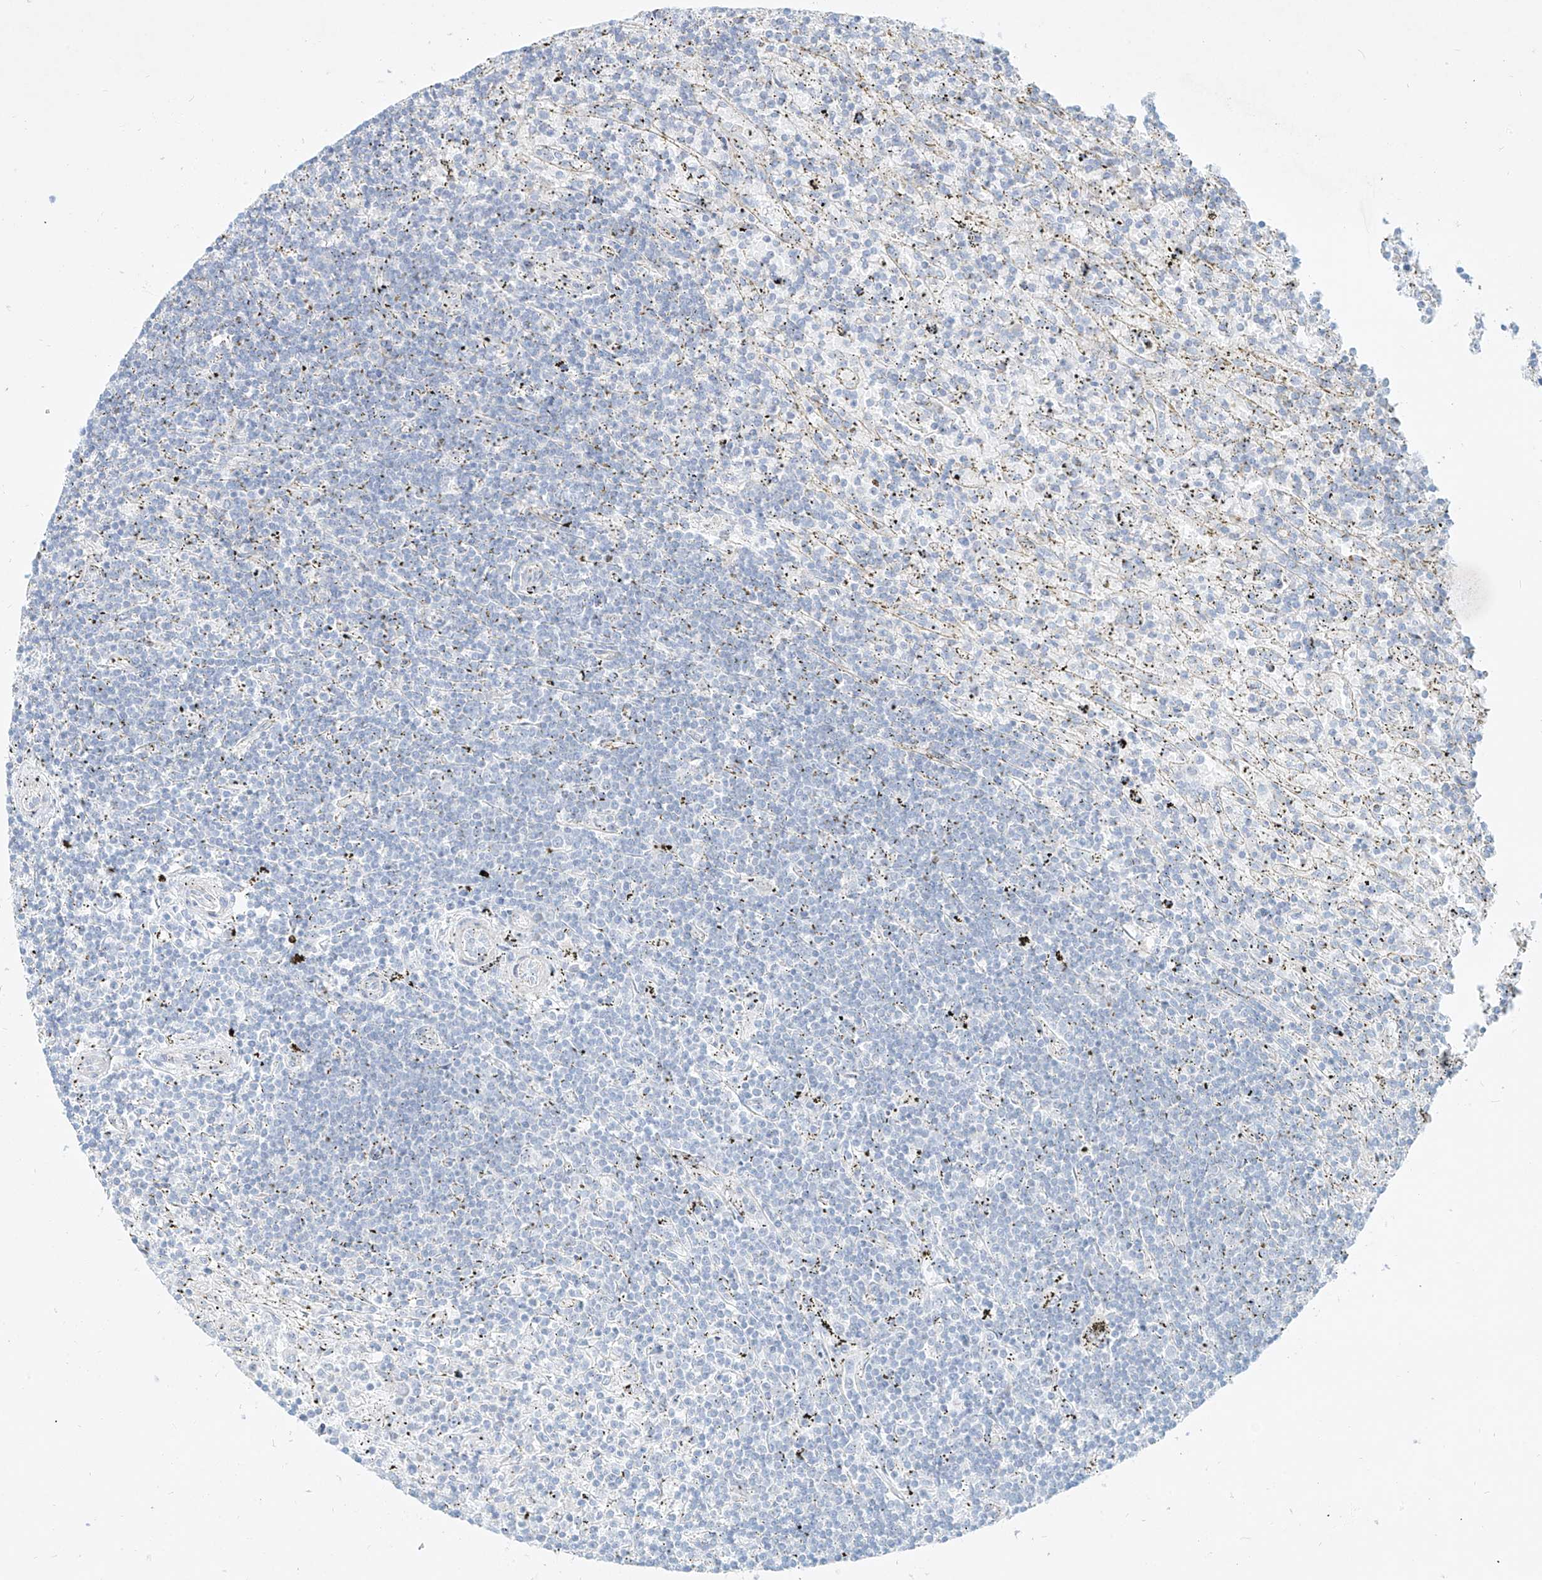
{"staining": {"intensity": "negative", "quantity": "none", "location": "none"}, "tissue": "lymphoma", "cell_type": "Tumor cells", "image_type": "cancer", "snomed": [{"axis": "morphology", "description": "Malignant lymphoma, non-Hodgkin's type, Low grade"}, {"axis": "topography", "description": "Spleen"}], "caption": "High power microscopy micrograph of an IHC photomicrograph of lymphoma, revealing no significant staining in tumor cells. (DAB IHC with hematoxylin counter stain).", "gene": "AJM1", "patient": {"sex": "male", "age": 76}}